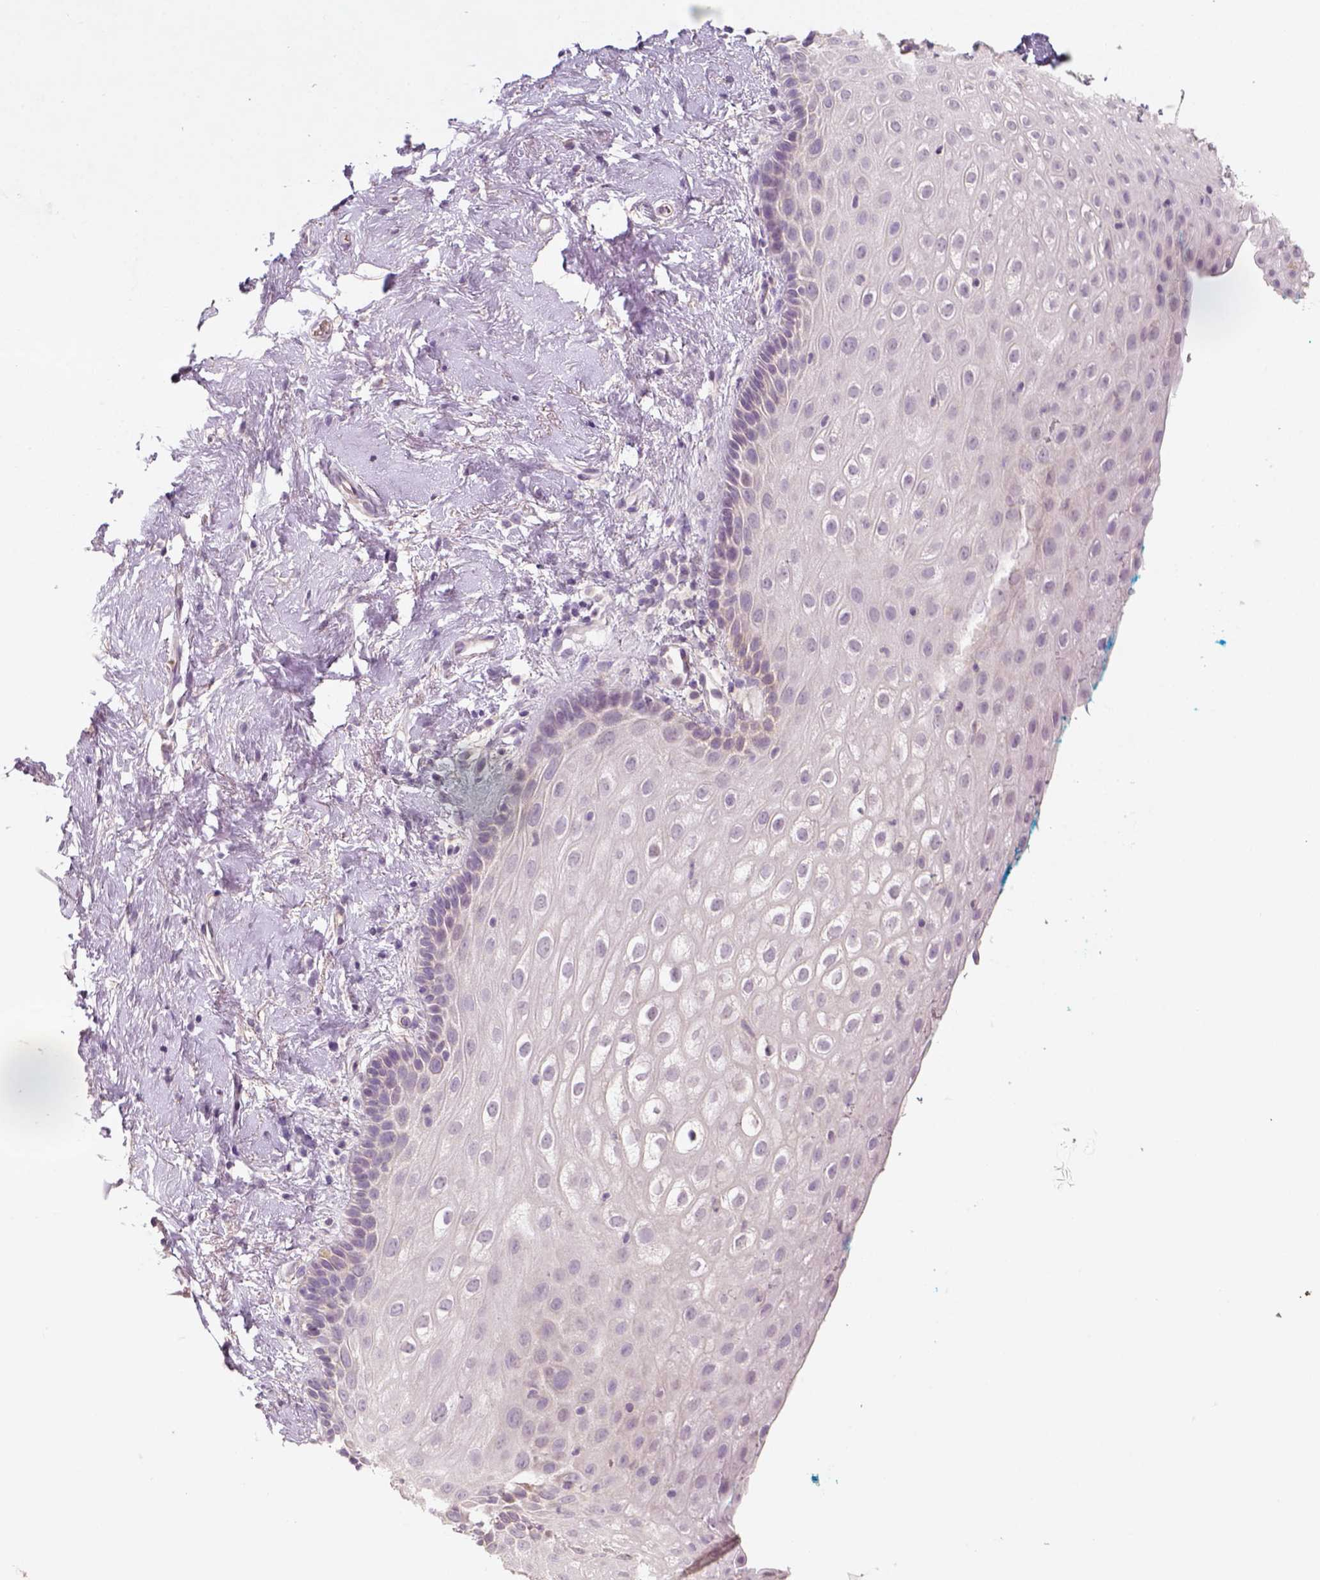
{"staining": {"intensity": "negative", "quantity": "none", "location": "none"}, "tissue": "vagina", "cell_type": "Squamous epithelial cells", "image_type": "normal", "snomed": [{"axis": "morphology", "description": "Normal tissue, NOS"}, {"axis": "morphology", "description": "Adenocarcinoma, NOS"}, {"axis": "topography", "description": "Rectum"}, {"axis": "topography", "description": "Vagina"}, {"axis": "topography", "description": "Peripheral nerve tissue"}], "caption": "An immunohistochemistry image of benign vagina is shown. There is no staining in squamous epithelial cells of vagina.", "gene": "AQP9", "patient": {"sex": "female", "age": 71}}